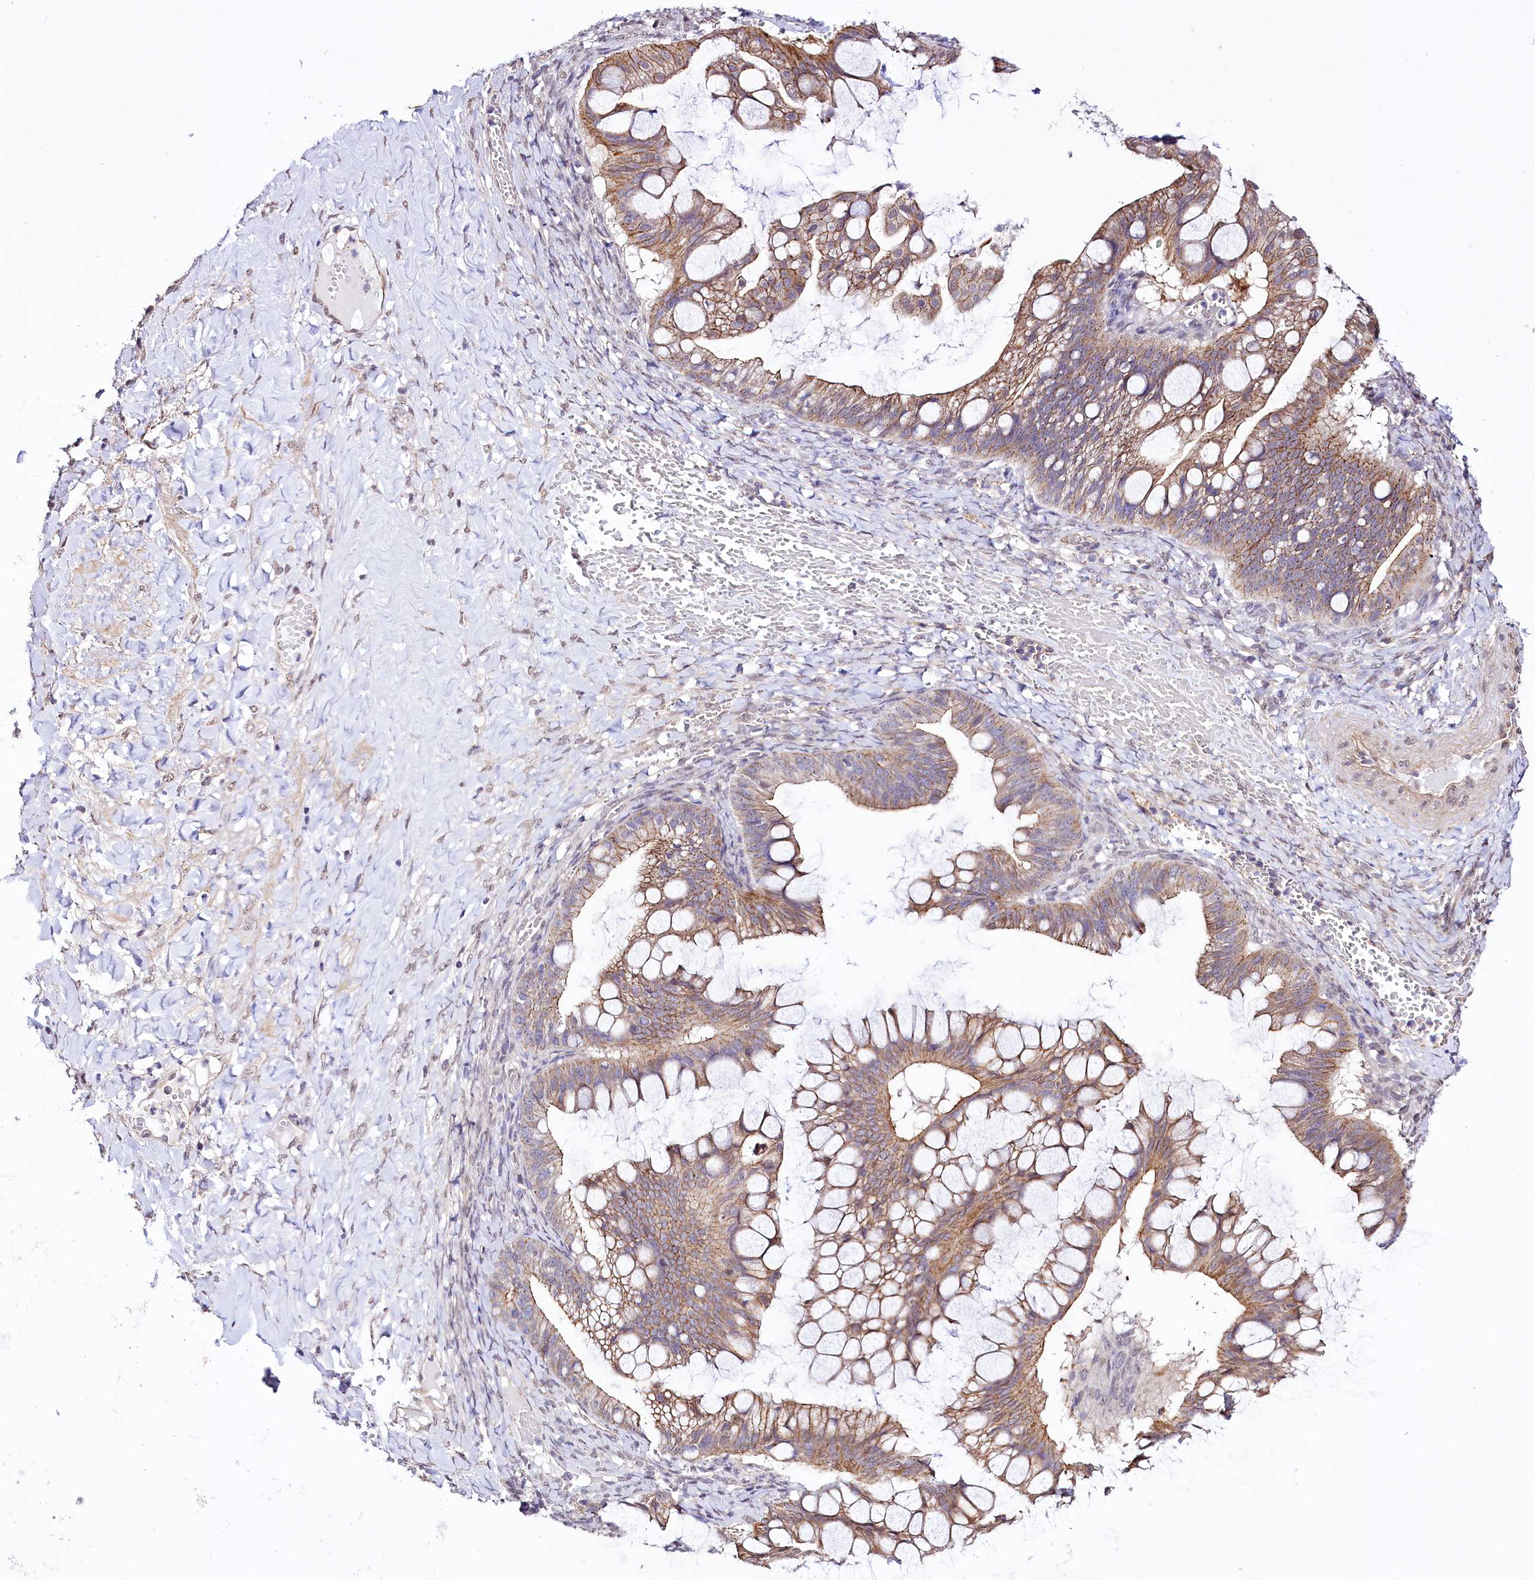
{"staining": {"intensity": "moderate", "quantity": ">75%", "location": "cytoplasmic/membranous"}, "tissue": "ovarian cancer", "cell_type": "Tumor cells", "image_type": "cancer", "snomed": [{"axis": "morphology", "description": "Cystadenocarcinoma, mucinous, NOS"}, {"axis": "topography", "description": "Ovary"}], "caption": "This is an image of immunohistochemistry staining of ovarian mucinous cystadenocarcinoma, which shows moderate expression in the cytoplasmic/membranous of tumor cells.", "gene": "ST7", "patient": {"sex": "female", "age": 73}}